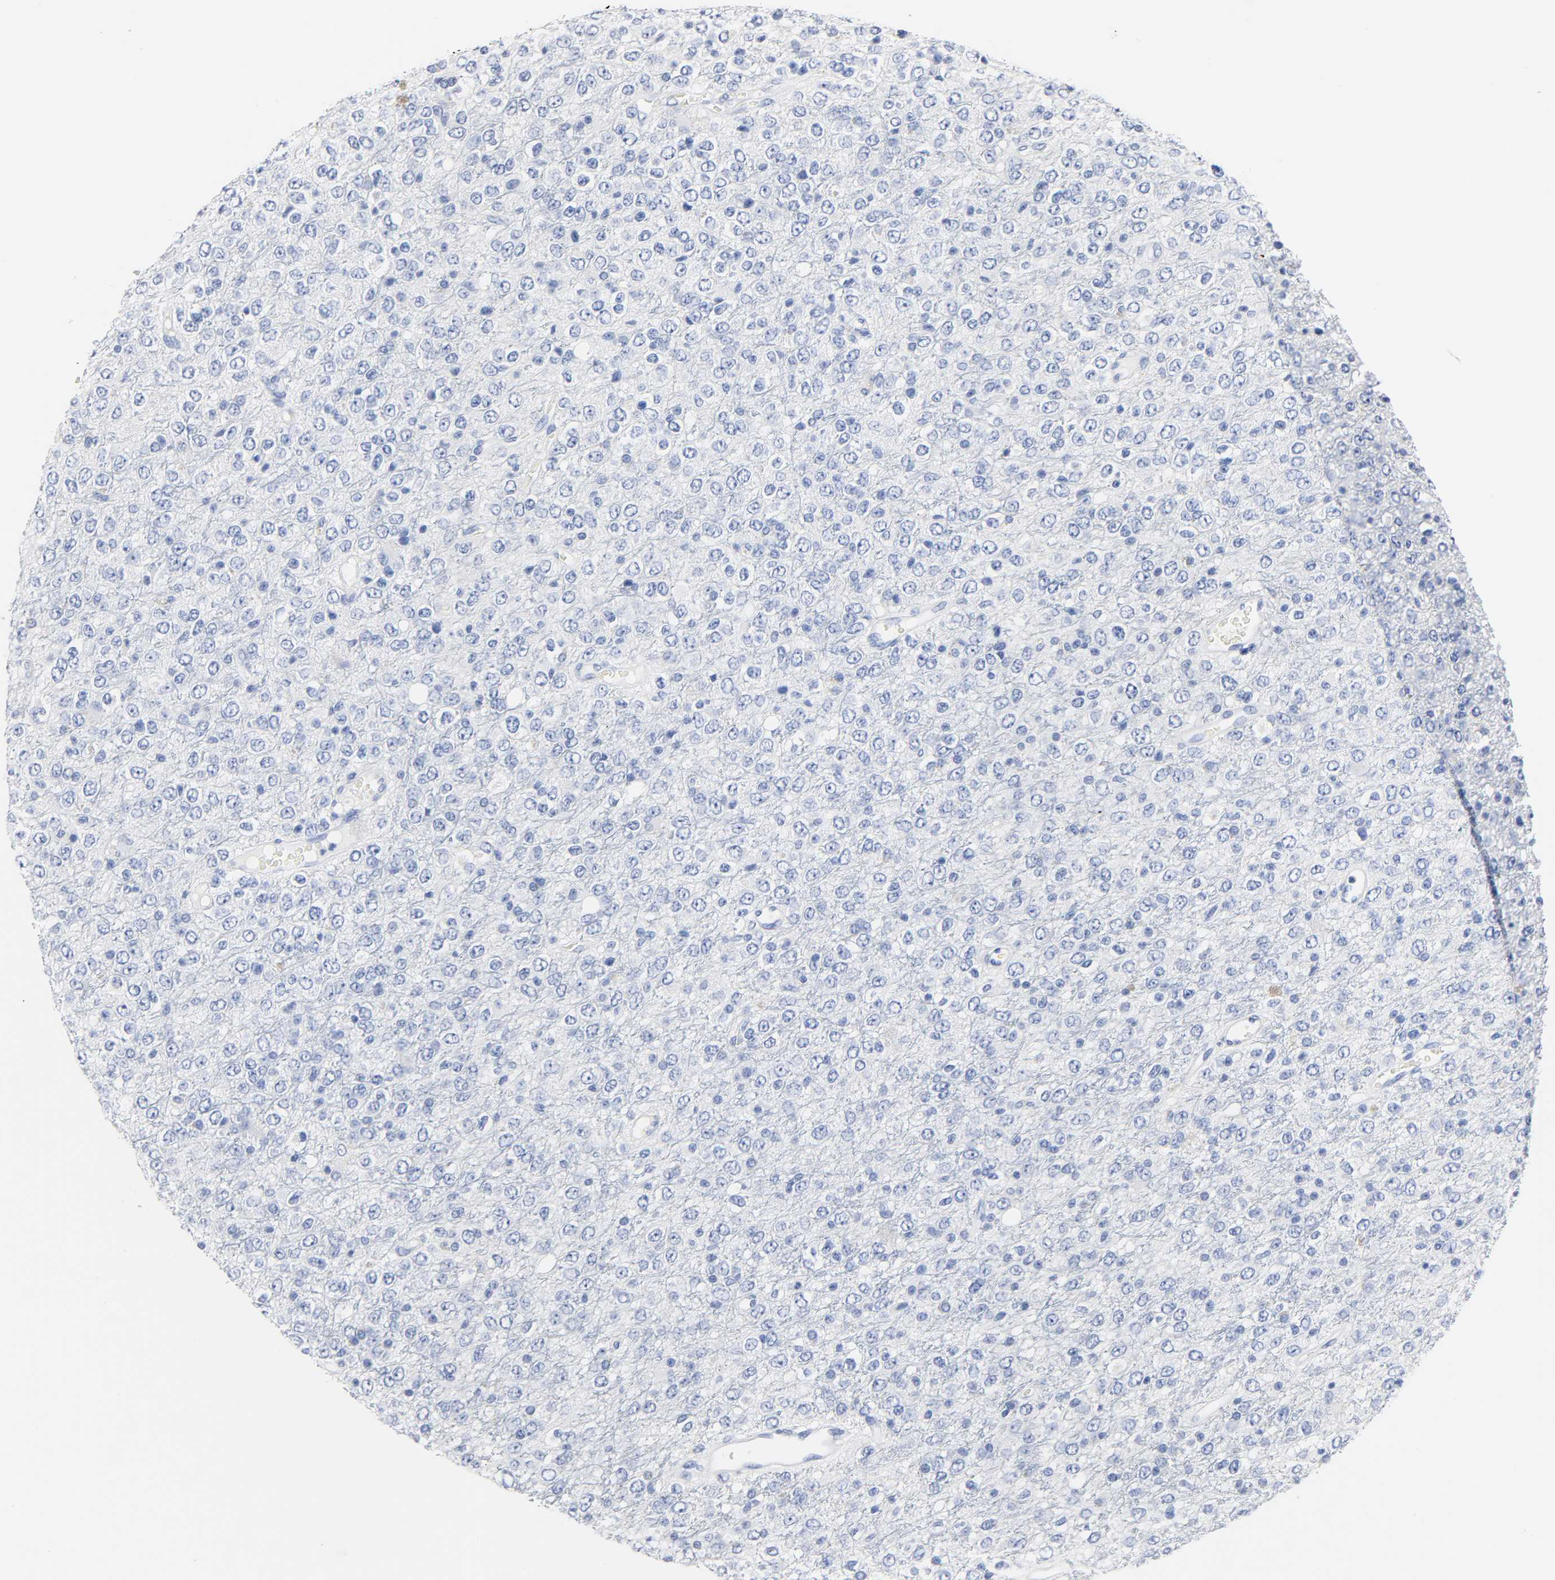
{"staining": {"intensity": "negative", "quantity": "none", "location": "none"}, "tissue": "glioma", "cell_type": "Tumor cells", "image_type": "cancer", "snomed": [{"axis": "morphology", "description": "Glioma, malignant, High grade"}, {"axis": "topography", "description": "pancreas cauda"}], "caption": "This is a micrograph of immunohistochemistry staining of glioma, which shows no staining in tumor cells.", "gene": "ACP3", "patient": {"sex": "male", "age": 60}}